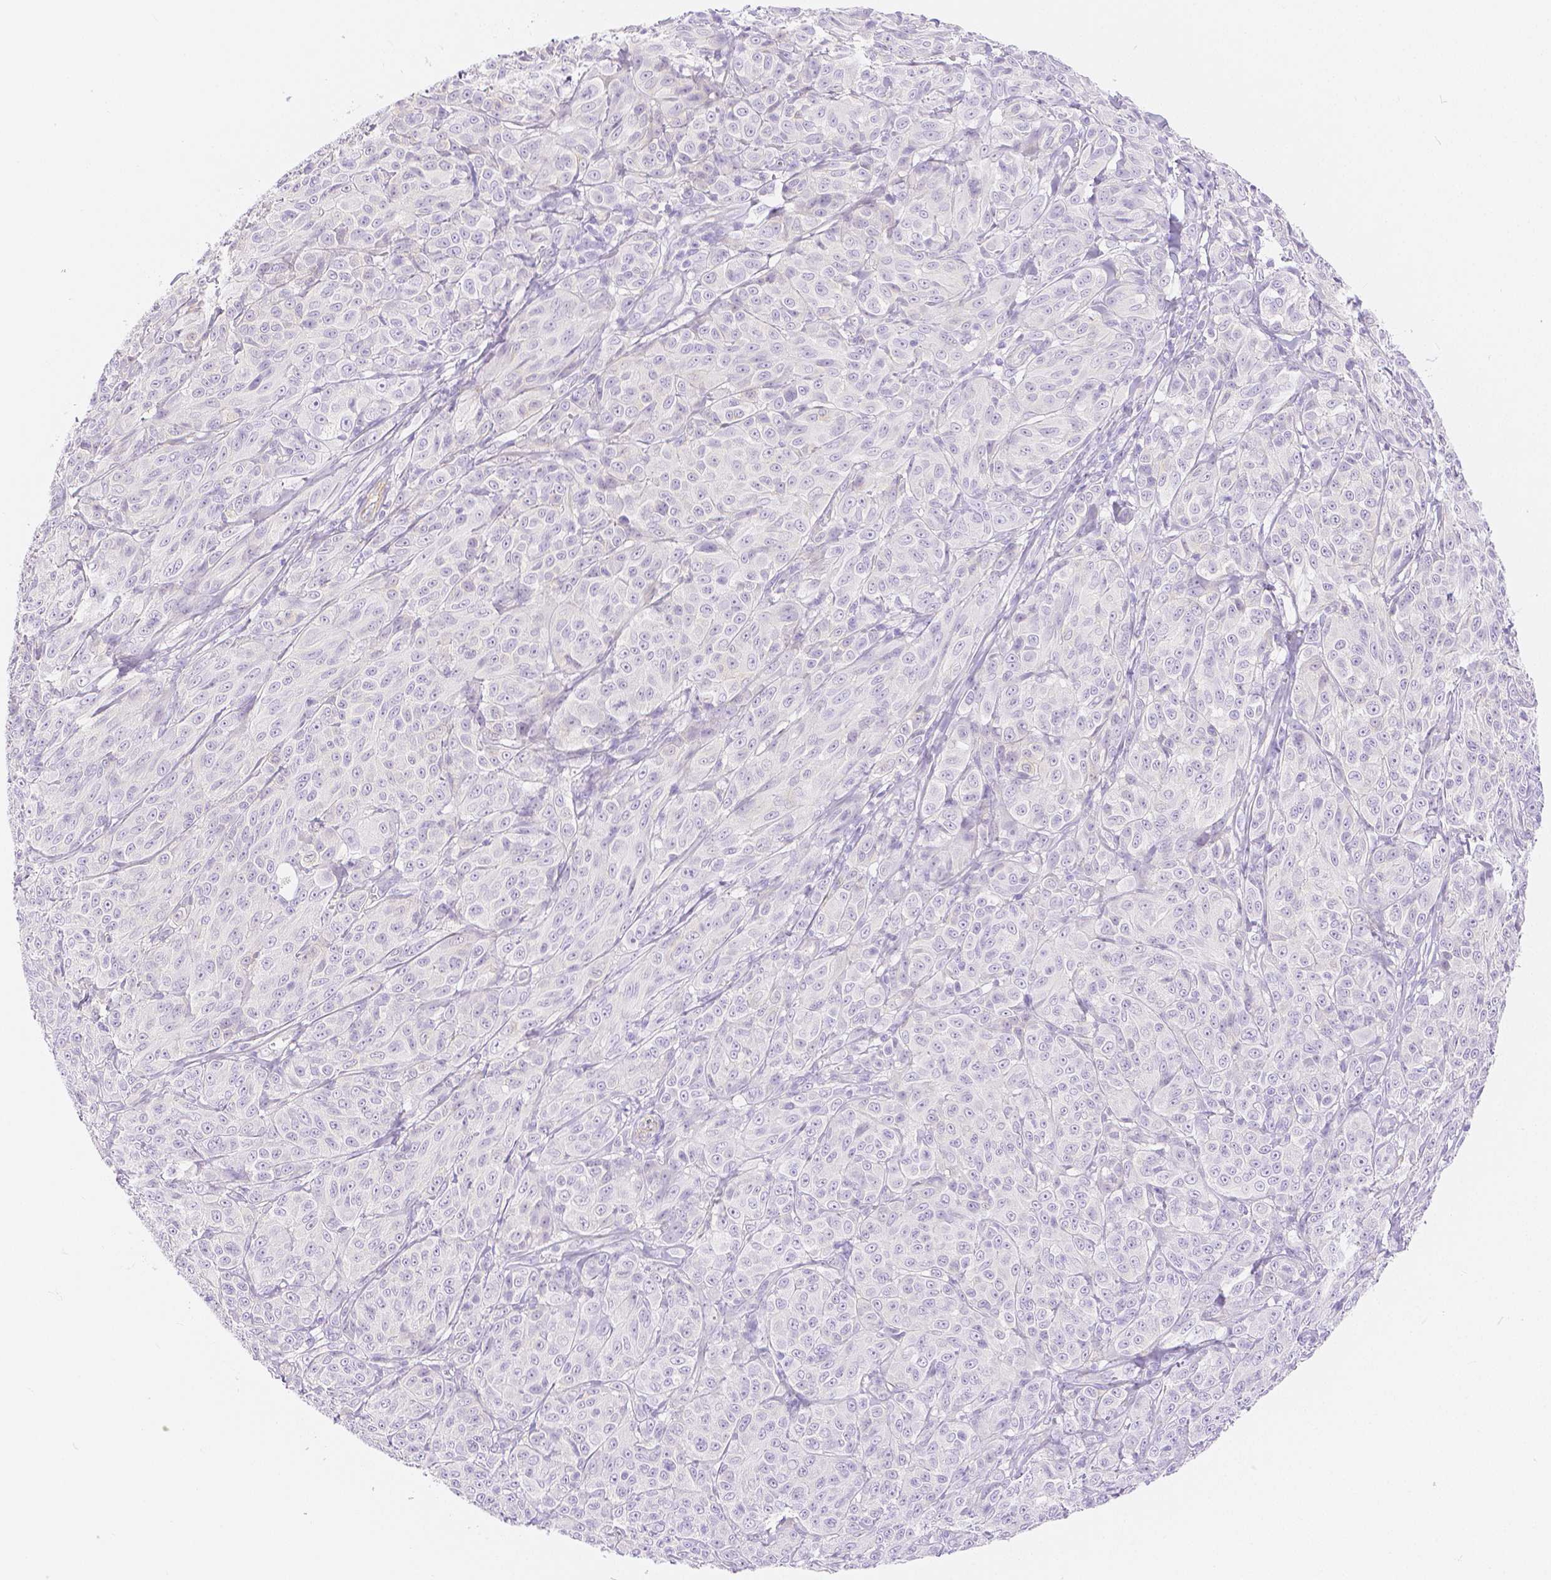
{"staining": {"intensity": "negative", "quantity": "none", "location": "none"}, "tissue": "melanoma", "cell_type": "Tumor cells", "image_type": "cancer", "snomed": [{"axis": "morphology", "description": "Malignant melanoma, NOS"}, {"axis": "topography", "description": "Skin"}], "caption": "A high-resolution image shows IHC staining of melanoma, which exhibits no significant expression in tumor cells.", "gene": "SLC27A5", "patient": {"sex": "male", "age": 89}}